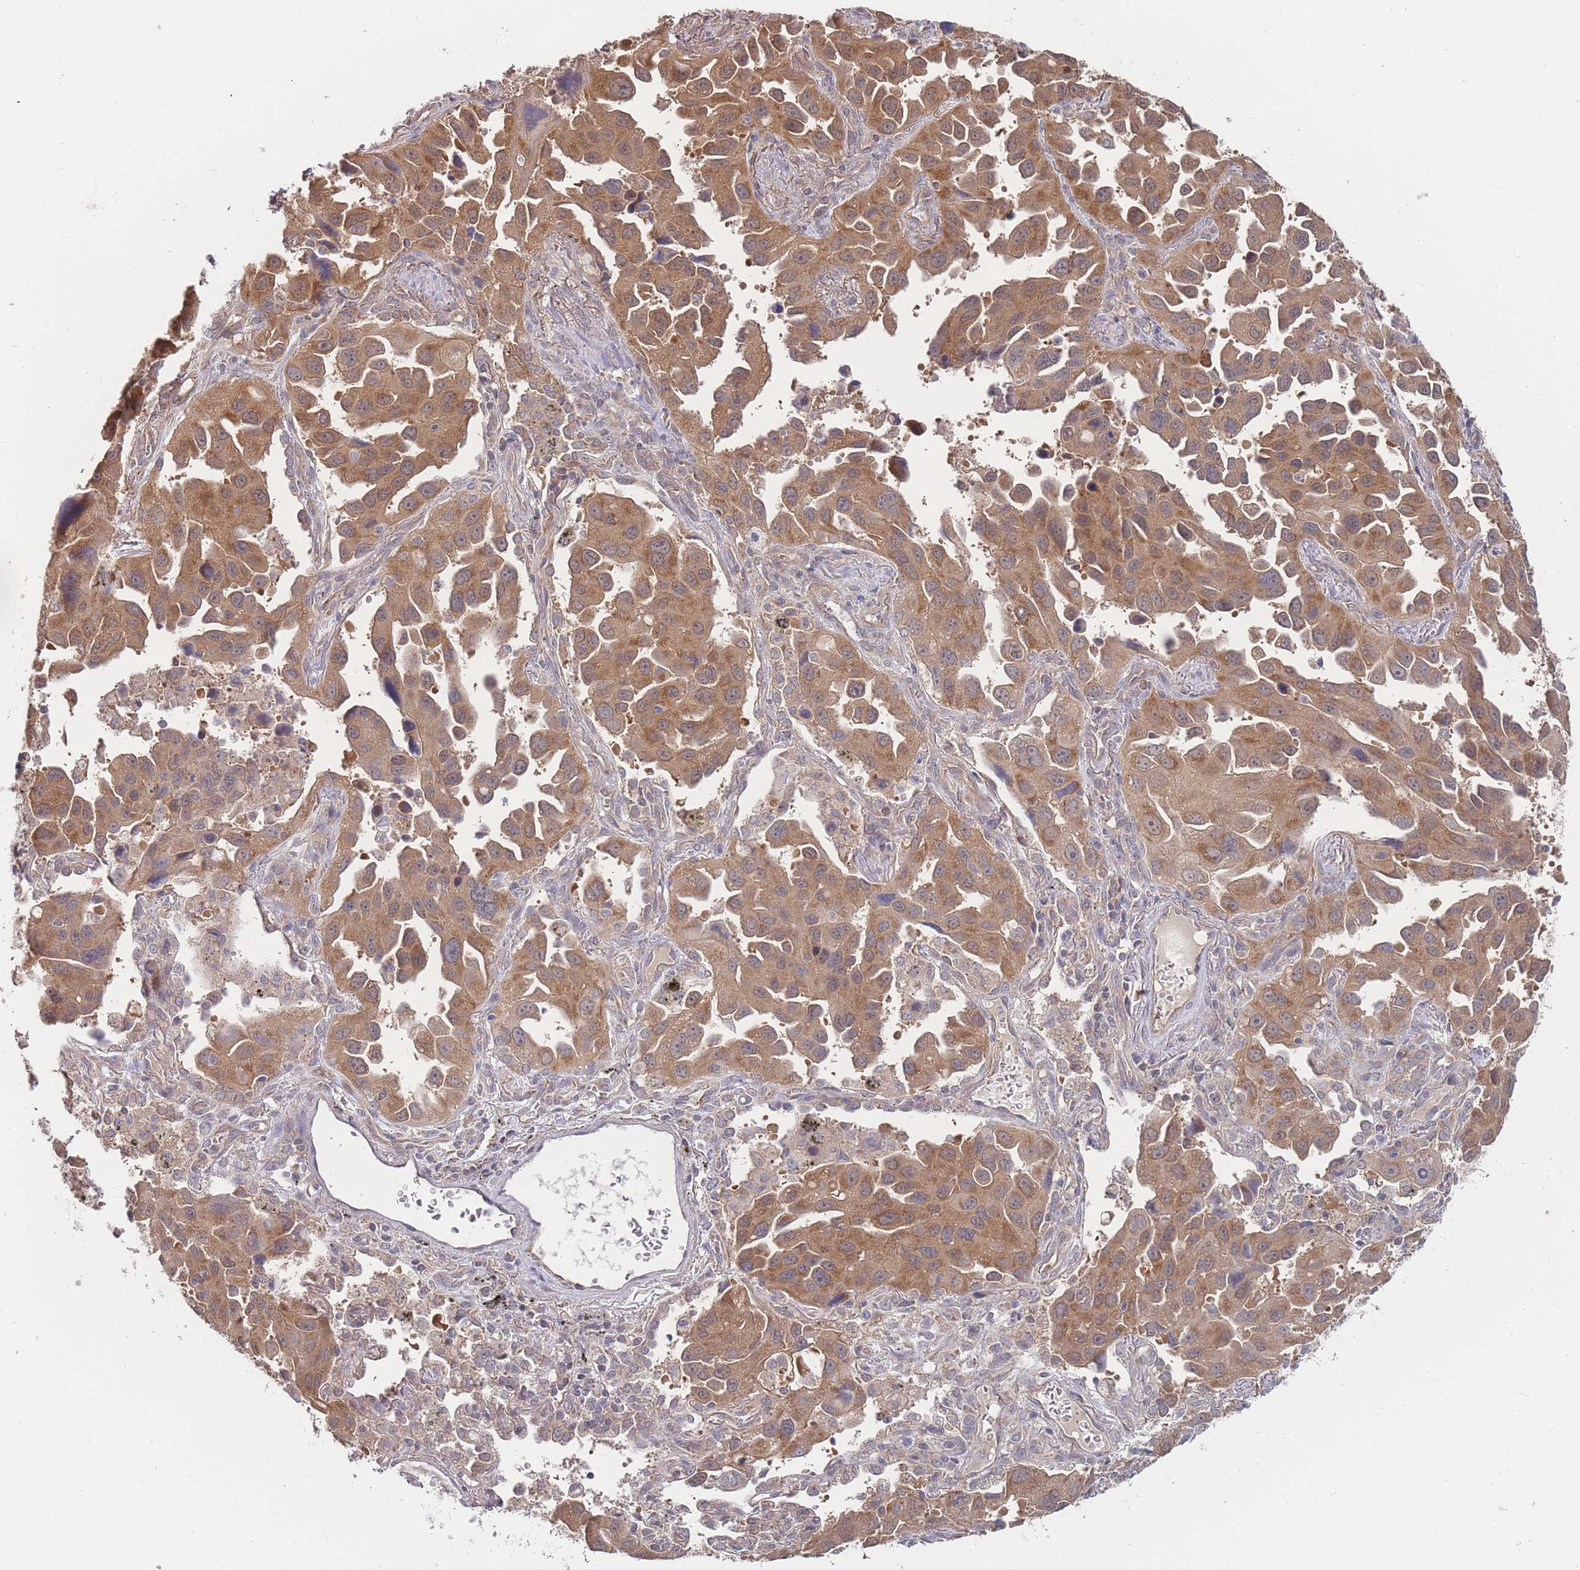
{"staining": {"intensity": "moderate", "quantity": ">75%", "location": "cytoplasmic/membranous"}, "tissue": "lung cancer", "cell_type": "Tumor cells", "image_type": "cancer", "snomed": [{"axis": "morphology", "description": "Adenocarcinoma, NOS"}, {"axis": "topography", "description": "Lung"}], "caption": "Immunohistochemical staining of human adenocarcinoma (lung) displays moderate cytoplasmic/membranous protein expression in about >75% of tumor cells. (Brightfield microscopy of DAB IHC at high magnification).", "gene": "MRPS18B", "patient": {"sex": "male", "age": 66}}